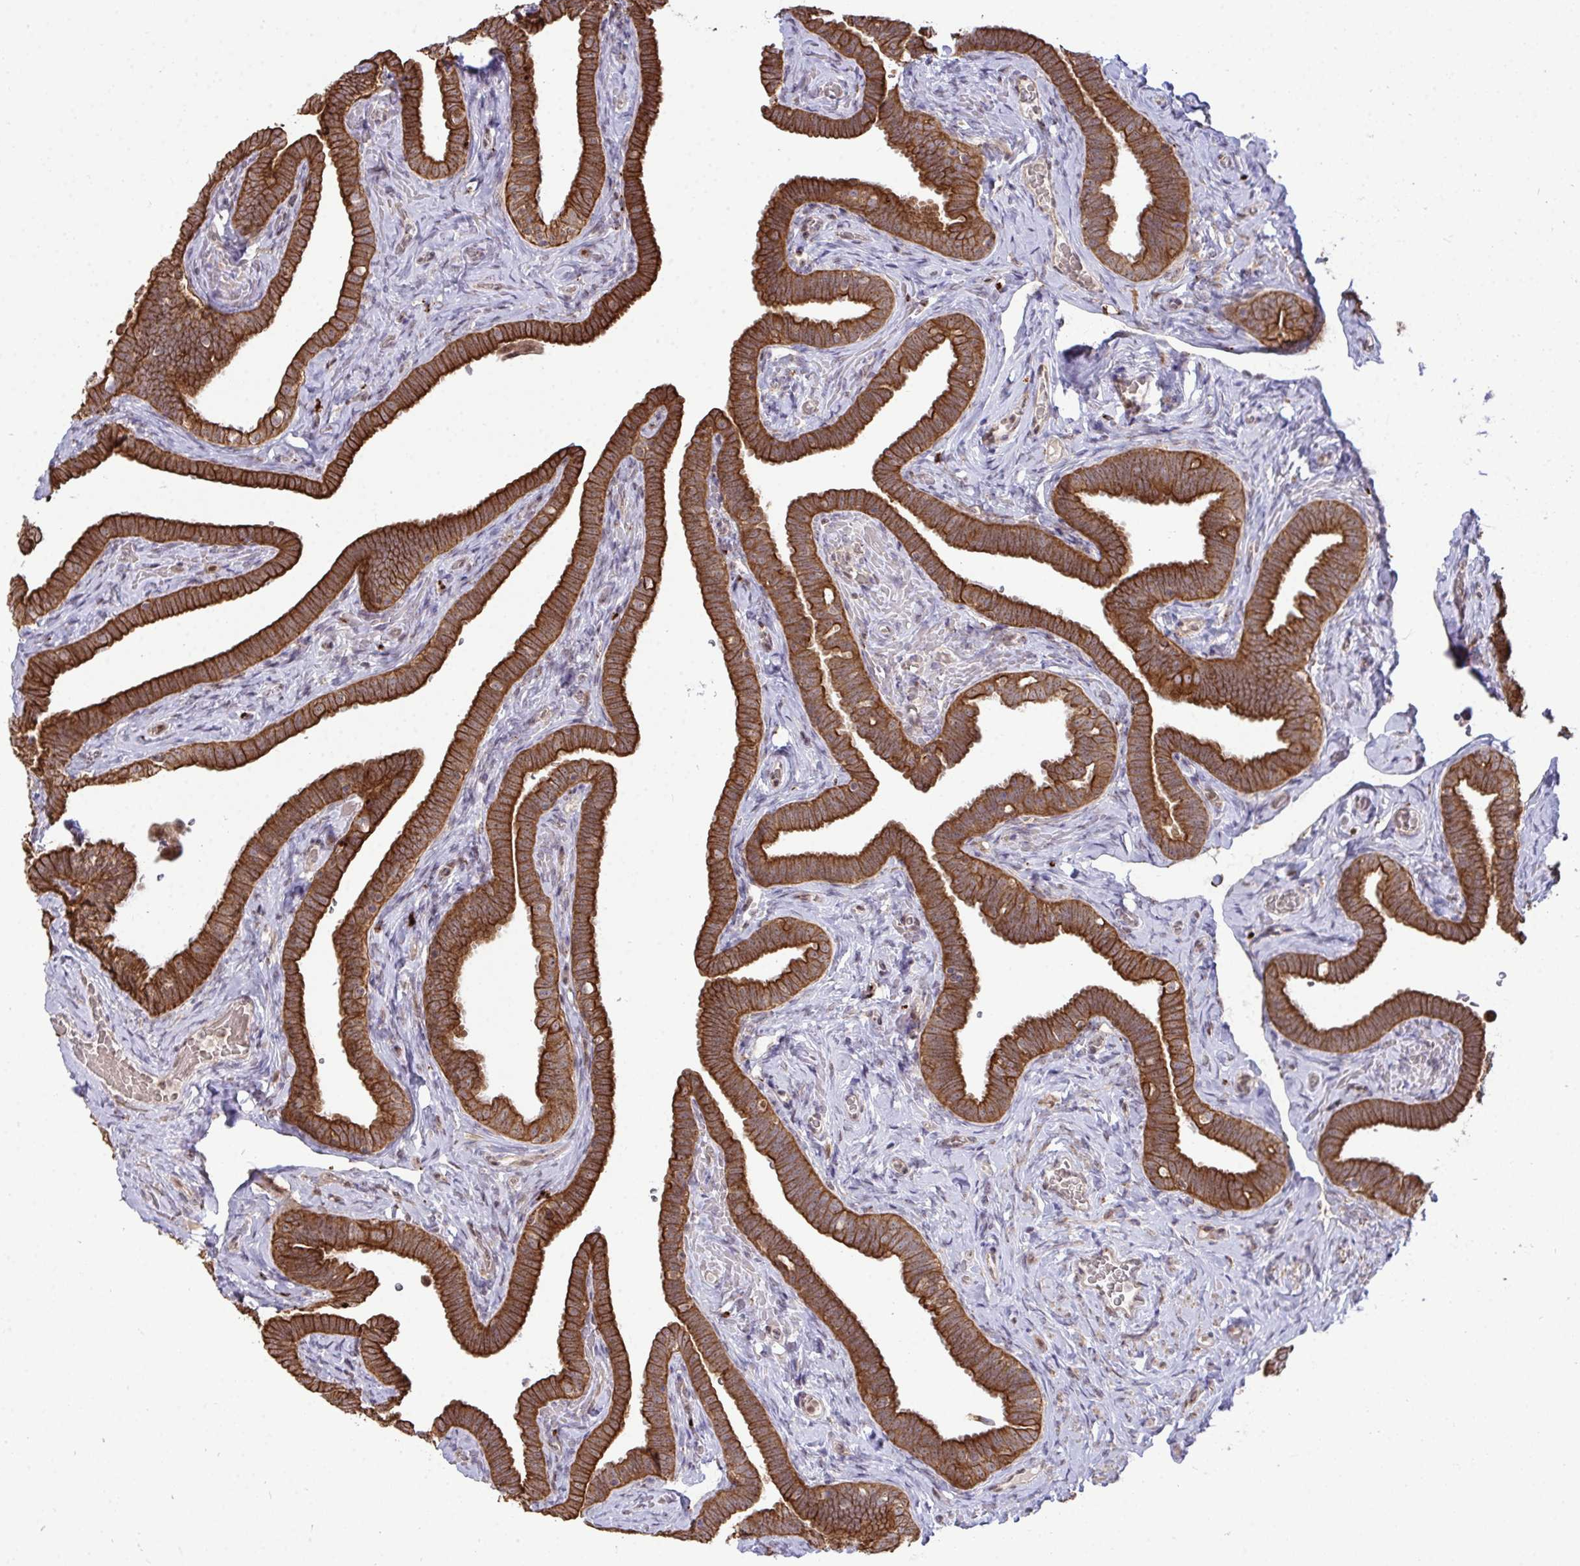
{"staining": {"intensity": "strong", "quantity": ">75%", "location": "cytoplasmic/membranous"}, "tissue": "fallopian tube", "cell_type": "Glandular cells", "image_type": "normal", "snomed": [{"axis": "morphology", "description": "Normal tissue, NOS"}, {"axis": "topography", "description": "Fallopian tube"}], "caption": "Immunohistochemical staining of benign human fallopian tube shows strong cytoplasmic/membranous protein positivity in about >75% of glandular cells. The protein of interest is stained brown, and the nuclei are stained in blue (DAB IHC with brightfield microscopy, high magnification).", "gene": "TRIM44", "patient": {"sex": "female", "age": 69}}